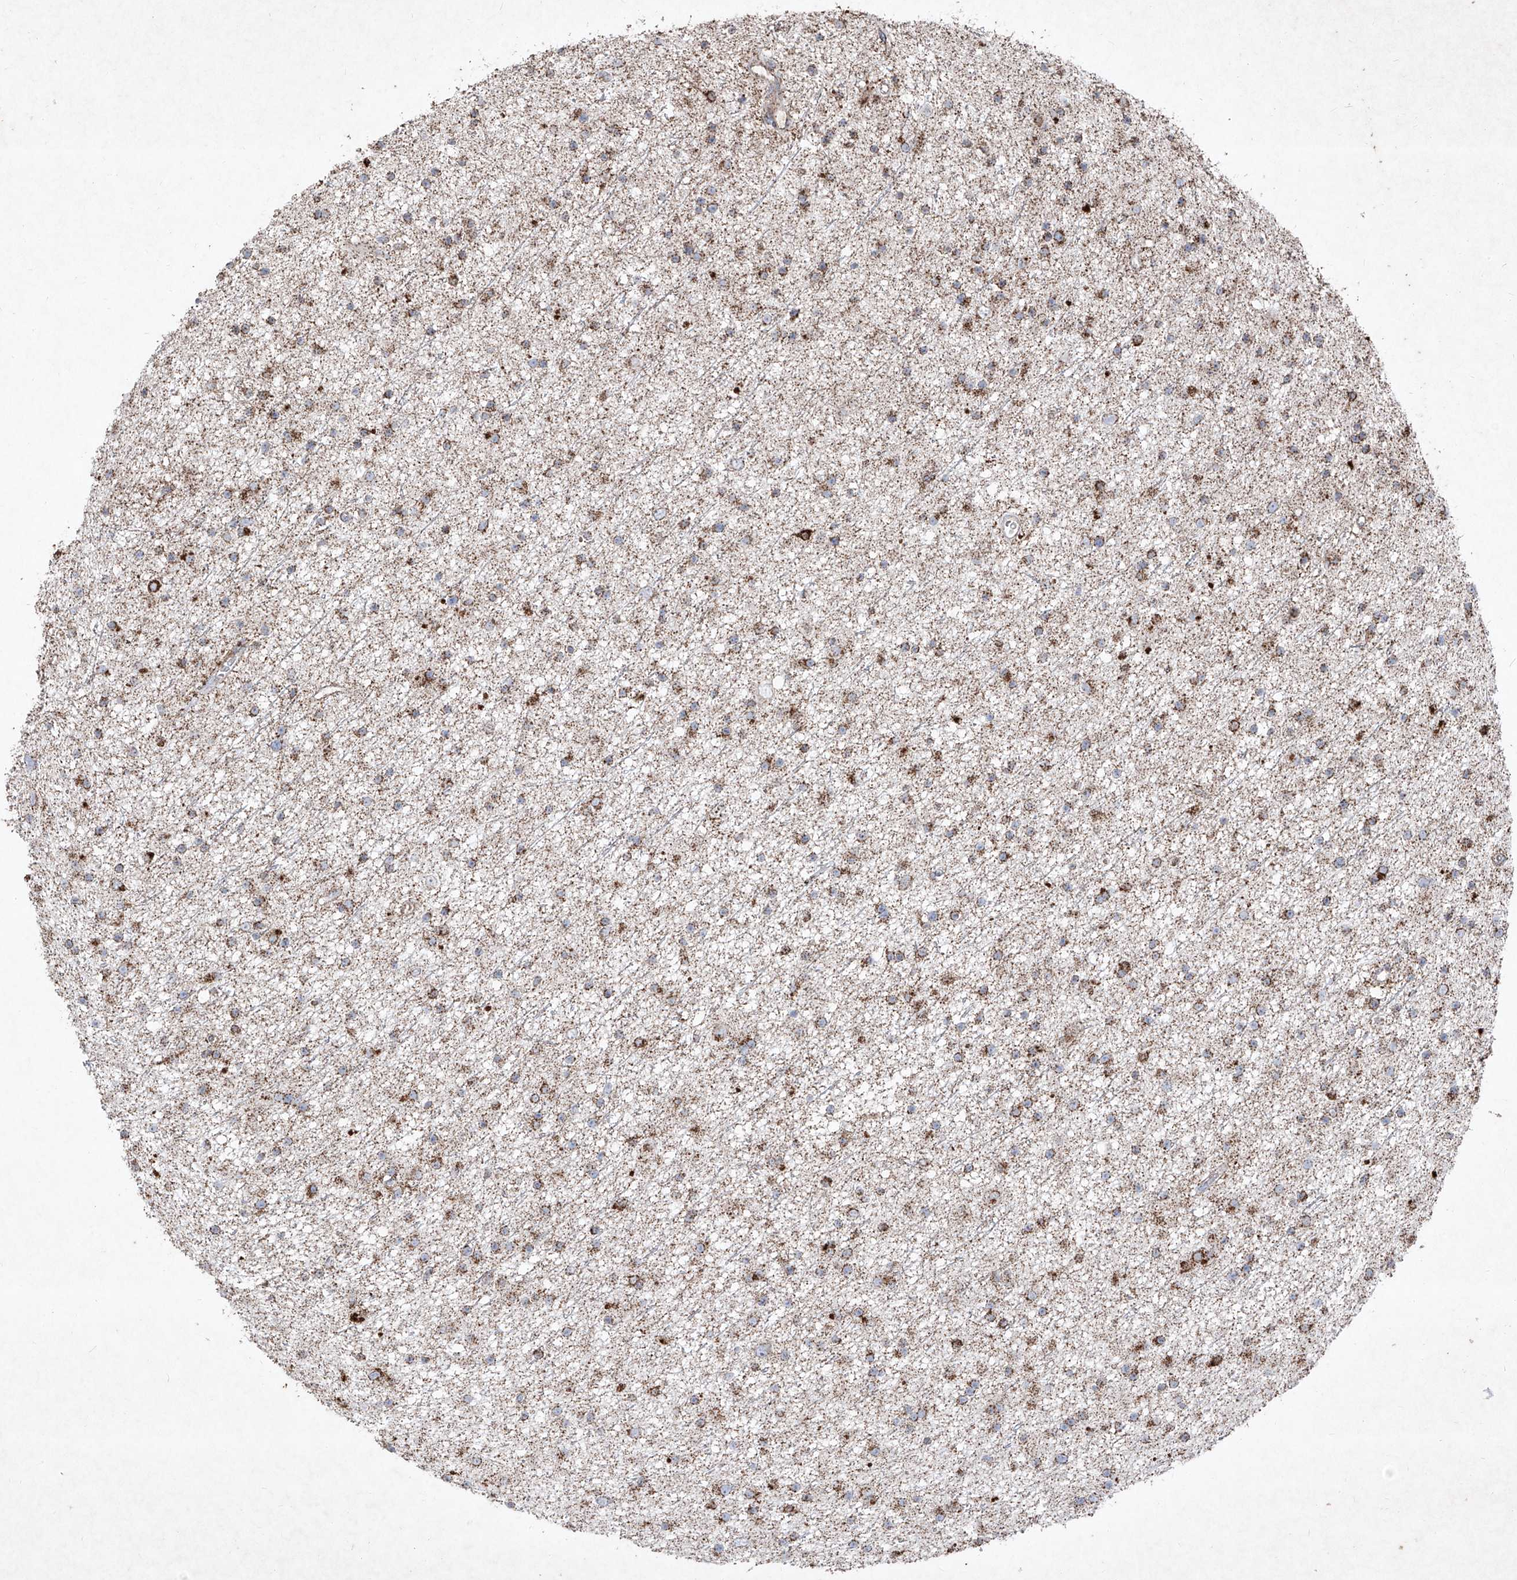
{"staining": {"intensity": "moderate", "quantity": "25%-75%", "location": "cytoplasmic/membranous"}, "tissue": "glioma", "cell_type": "Tumor cells", "image_type": "cancer", "snomed": [{"axis": "morphology", "description": "Glioma, malignant, Low grade"}, {"axis": "topography", "description": "Cerebral cortex"}], "caption": "Immunohistochemistry micrograph of neoplastic tissue: glioma stained using immunohistochemistry (IHC) exhibits medium levels of moderate protein expression localized specifically in the cytoplasmic/membranous of tumor cells, appearing as a cytoplasmic/membranous brown color.", "gene": "ABCD3", "patient": {"sex": "female", "age": 39}}